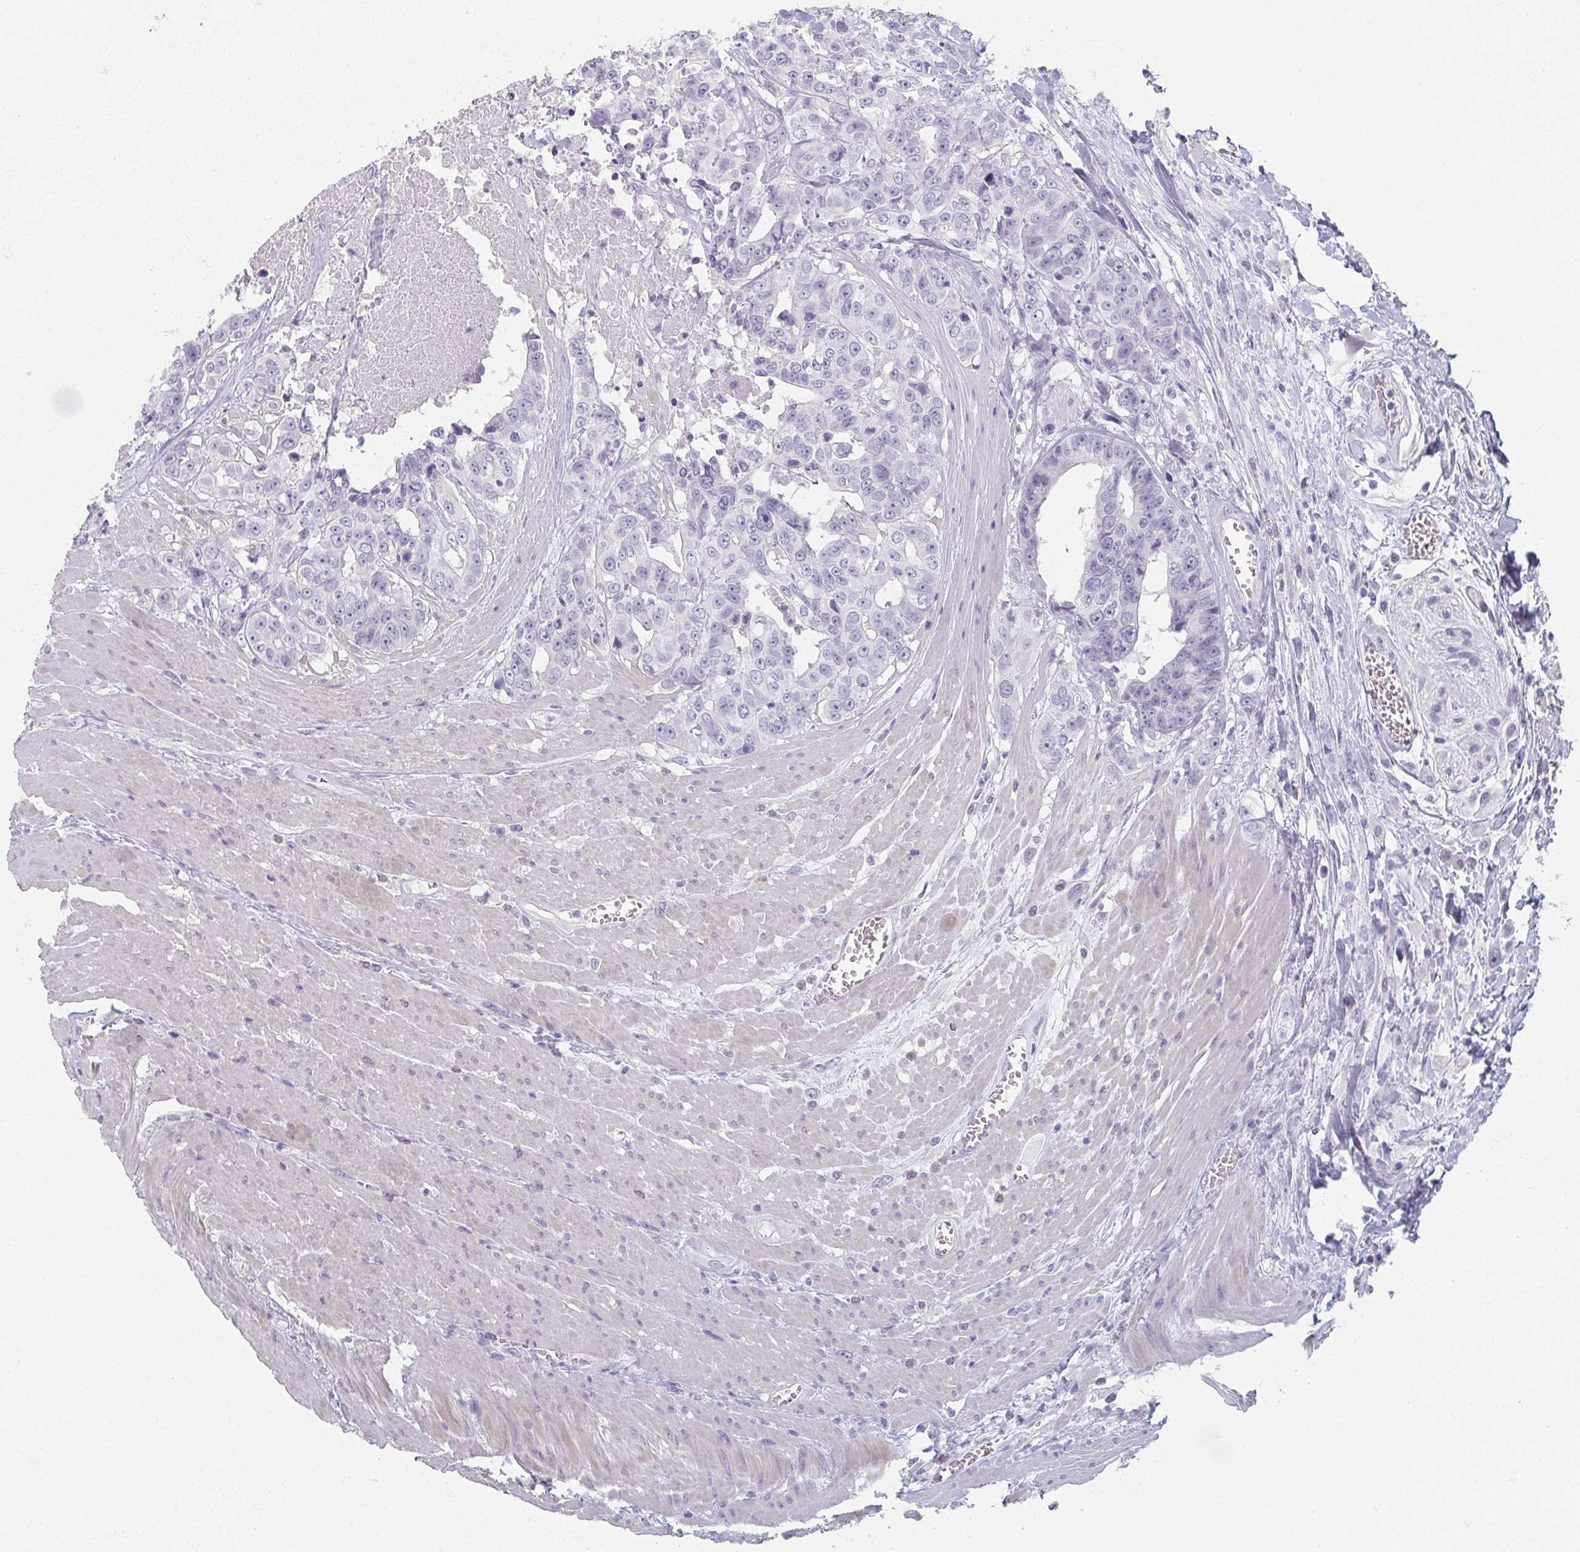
{"staining": {"intensity": "negative", "quantity": "none", "location": "none"}, "tissue": "colorectal cancer", "cell_type": "Tumor cells", "image_type": "cancer", "snomed": [{"axis": "morphology", "description": "Adenocarcinoma, NOS"}, {"axis": "topography", "description": "Rectum"}], "caption": "Tumor cells show no significant protein positivity in colorectal adenocarcinoma.", "gene": "CAMKV", "patient": {"sex": "female", "age": 62}}